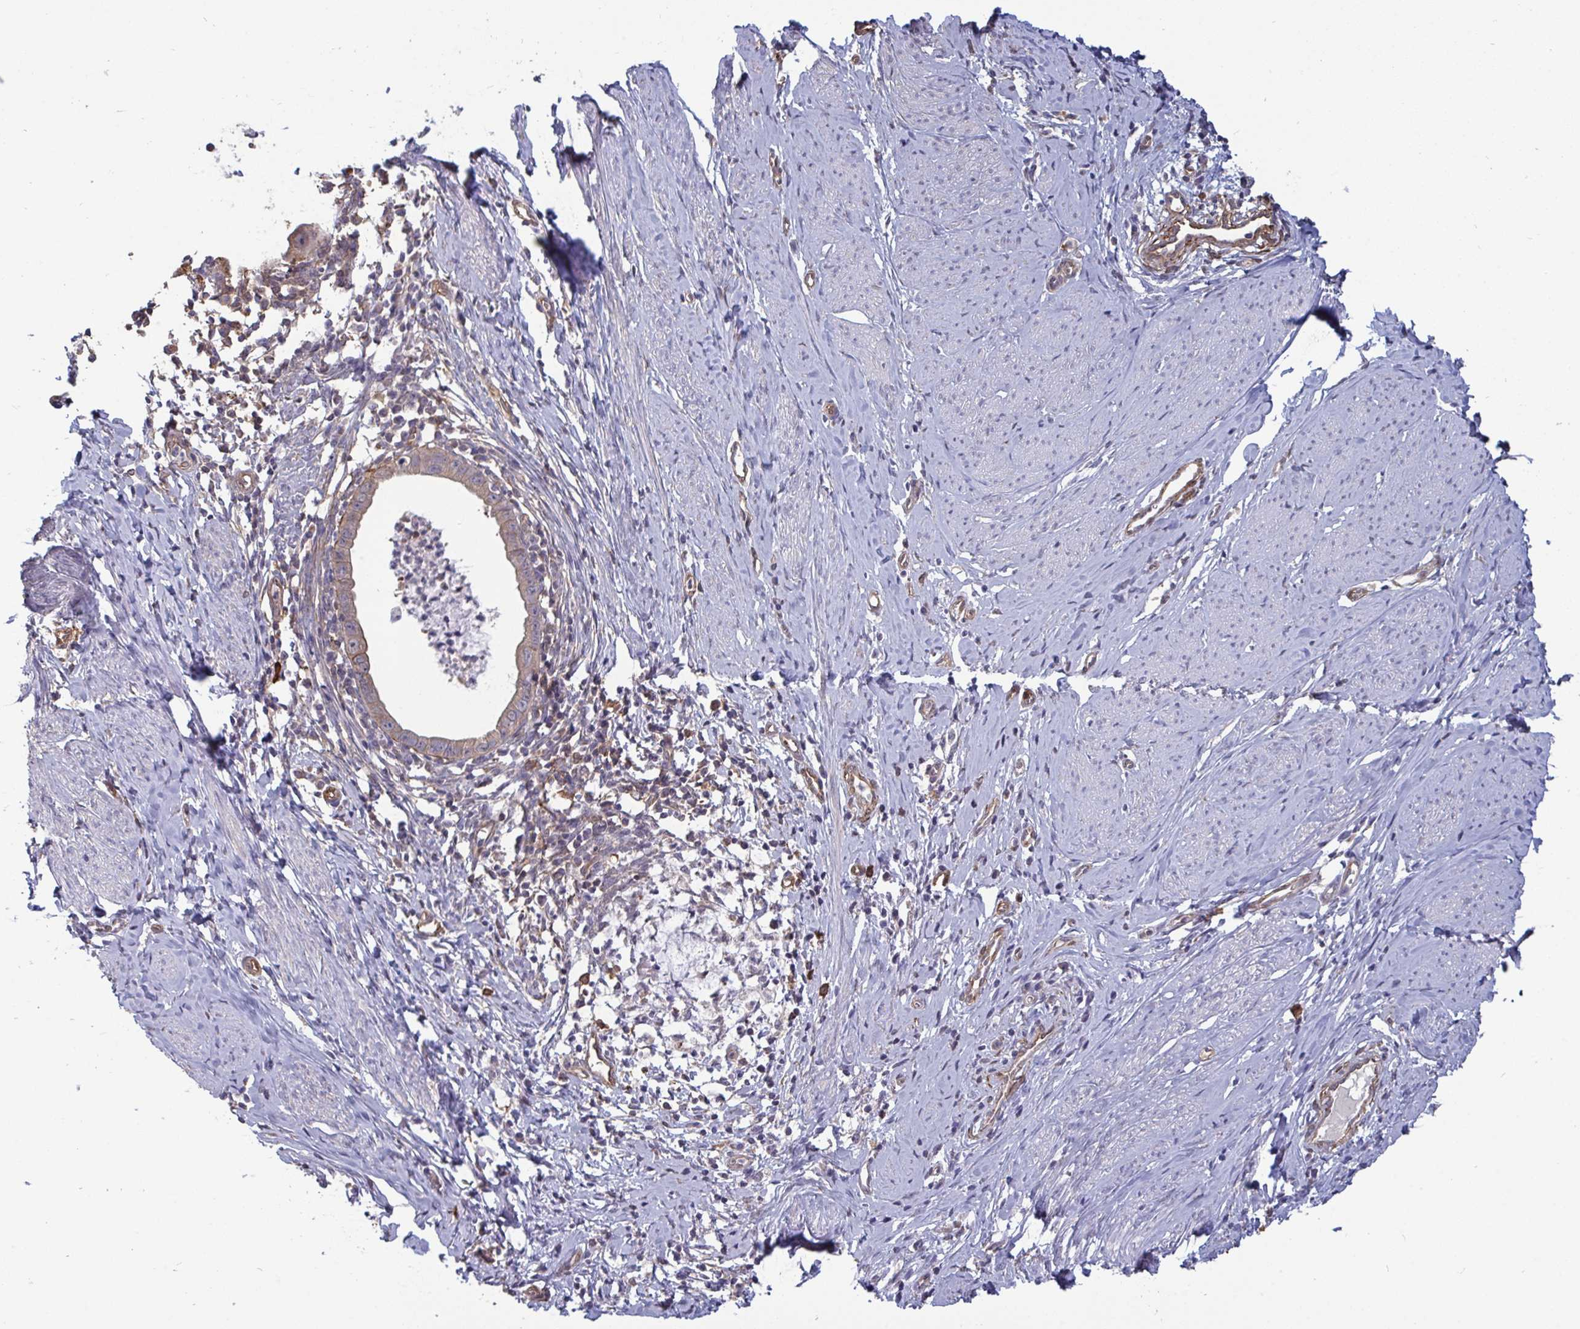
{"staining": {"intensity": "negative", "quantity": "none", "location": "none"}, "tissue": "cervical cancer", "cell_type": "Tumor cells", "image_type": "cancer", "snomed": [{"axis": "morphology", "description": "Adenocarcinoma, NOS"}, {"axis": "topography", "description": "Cervix"}], "caption": "Tumor cells show no significant staining in cervical adenocarcinoma. Brightfield microscopy of immunohistochemistry (IHC) stained with DAB (3,3'-diaminobenzidine) (brown) and hematoxylin (blue), captured at high magnification.", "gene": "ISCU", "patient": {"sex": "female", "age": 36}}